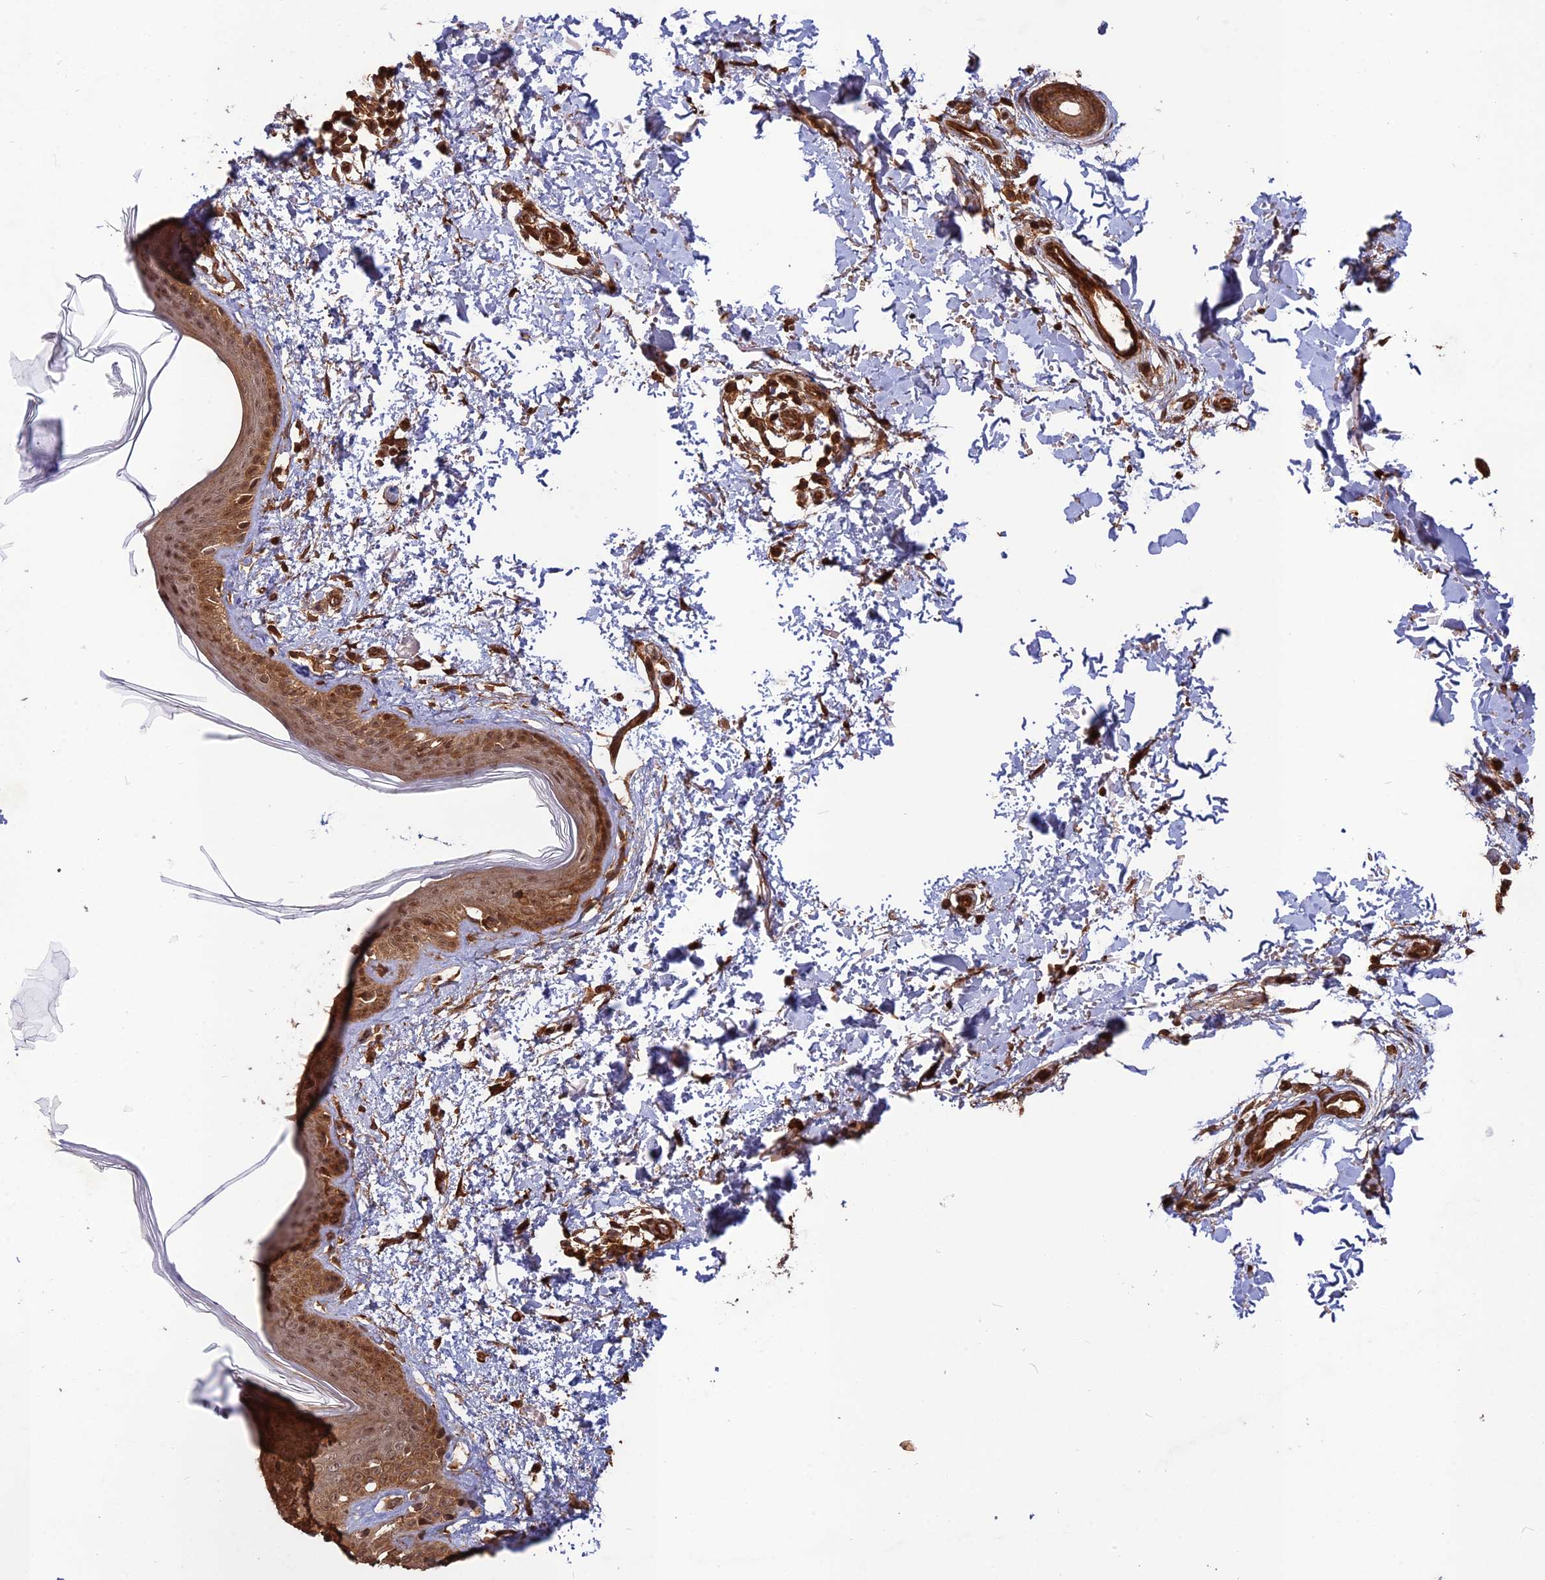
{"staining": {"intensity": "strong", "quantity": ">75%", "location": "cytoplasmic/membranous"}, "tissue": "skin", "cell_type": "Fibroblasts", "image_type": "normal", "snomed": [{"axis": "morphology", "description": "Normal tissue, NOS"}, {"axis": "topography", "description": "Skin"}], "caption": "Immunohistochemical staining of benign human skin displays high levels of strong cytoplasmic/membranous staining in approximately >75% of fibroblasts.", "gene": "CCDC174", "patient": {"sex": "male", "age": 66}}